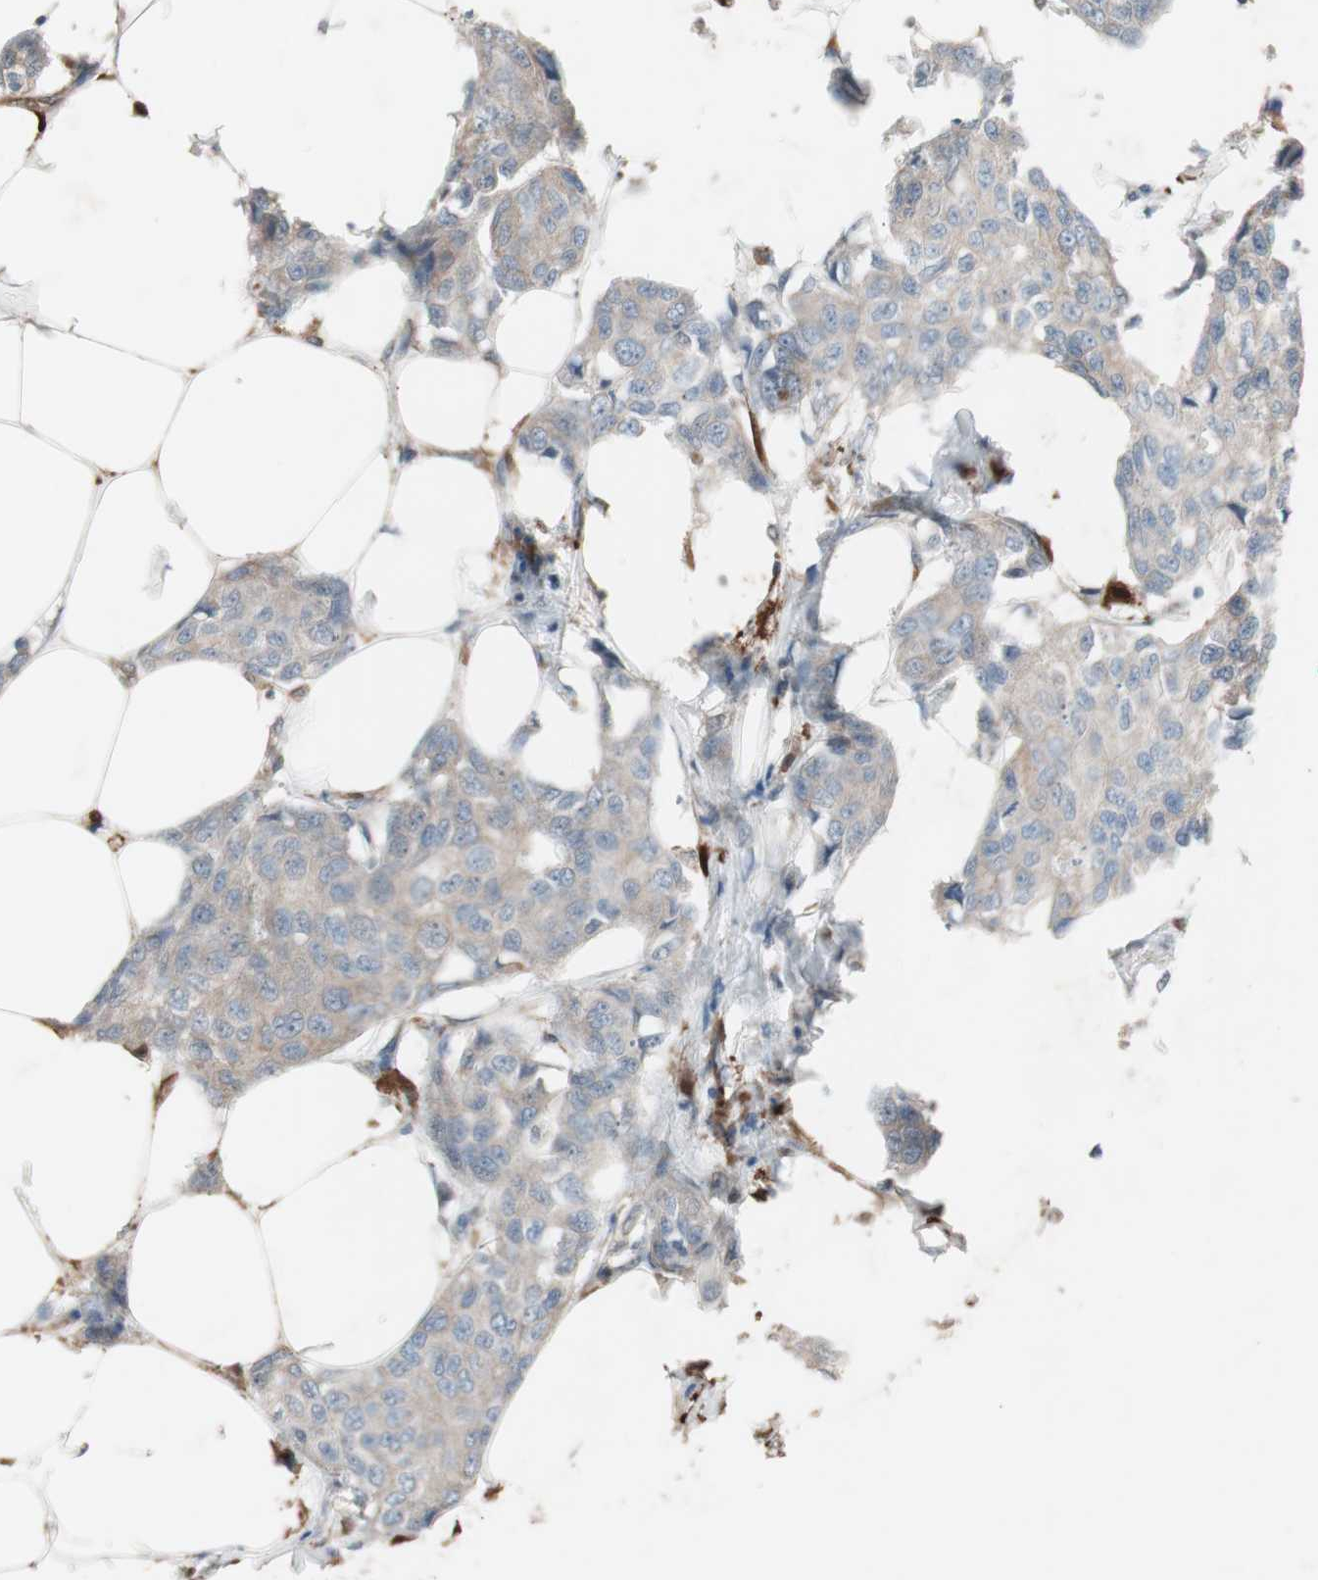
{"staining": {"intensity": "moderate", "quantity": ">75%", "location": "cytoplasmic/membranous"}, "tissue": "breast cancer", "cell_type": "Tumor cells", "image_type": "cancer", "snomed": [{"axis": "morphology", "description": "Duct carcinoma"}, {"axis": "topography", "description": "Breast"}], "caption": "Tumor cells reveal medium levels of moderate cytoplasmic/membranous staining in about >75% of cells in breast cancer (invasive ductal carcinoma). (Stains: DAB (3,3'-diaminobenzidine) in brown, nuclei in blue, Microscopy: brightfield microscopy at high magnification).", "gene": "STAB1", "patient": {"sex": "female", "age": 80}}